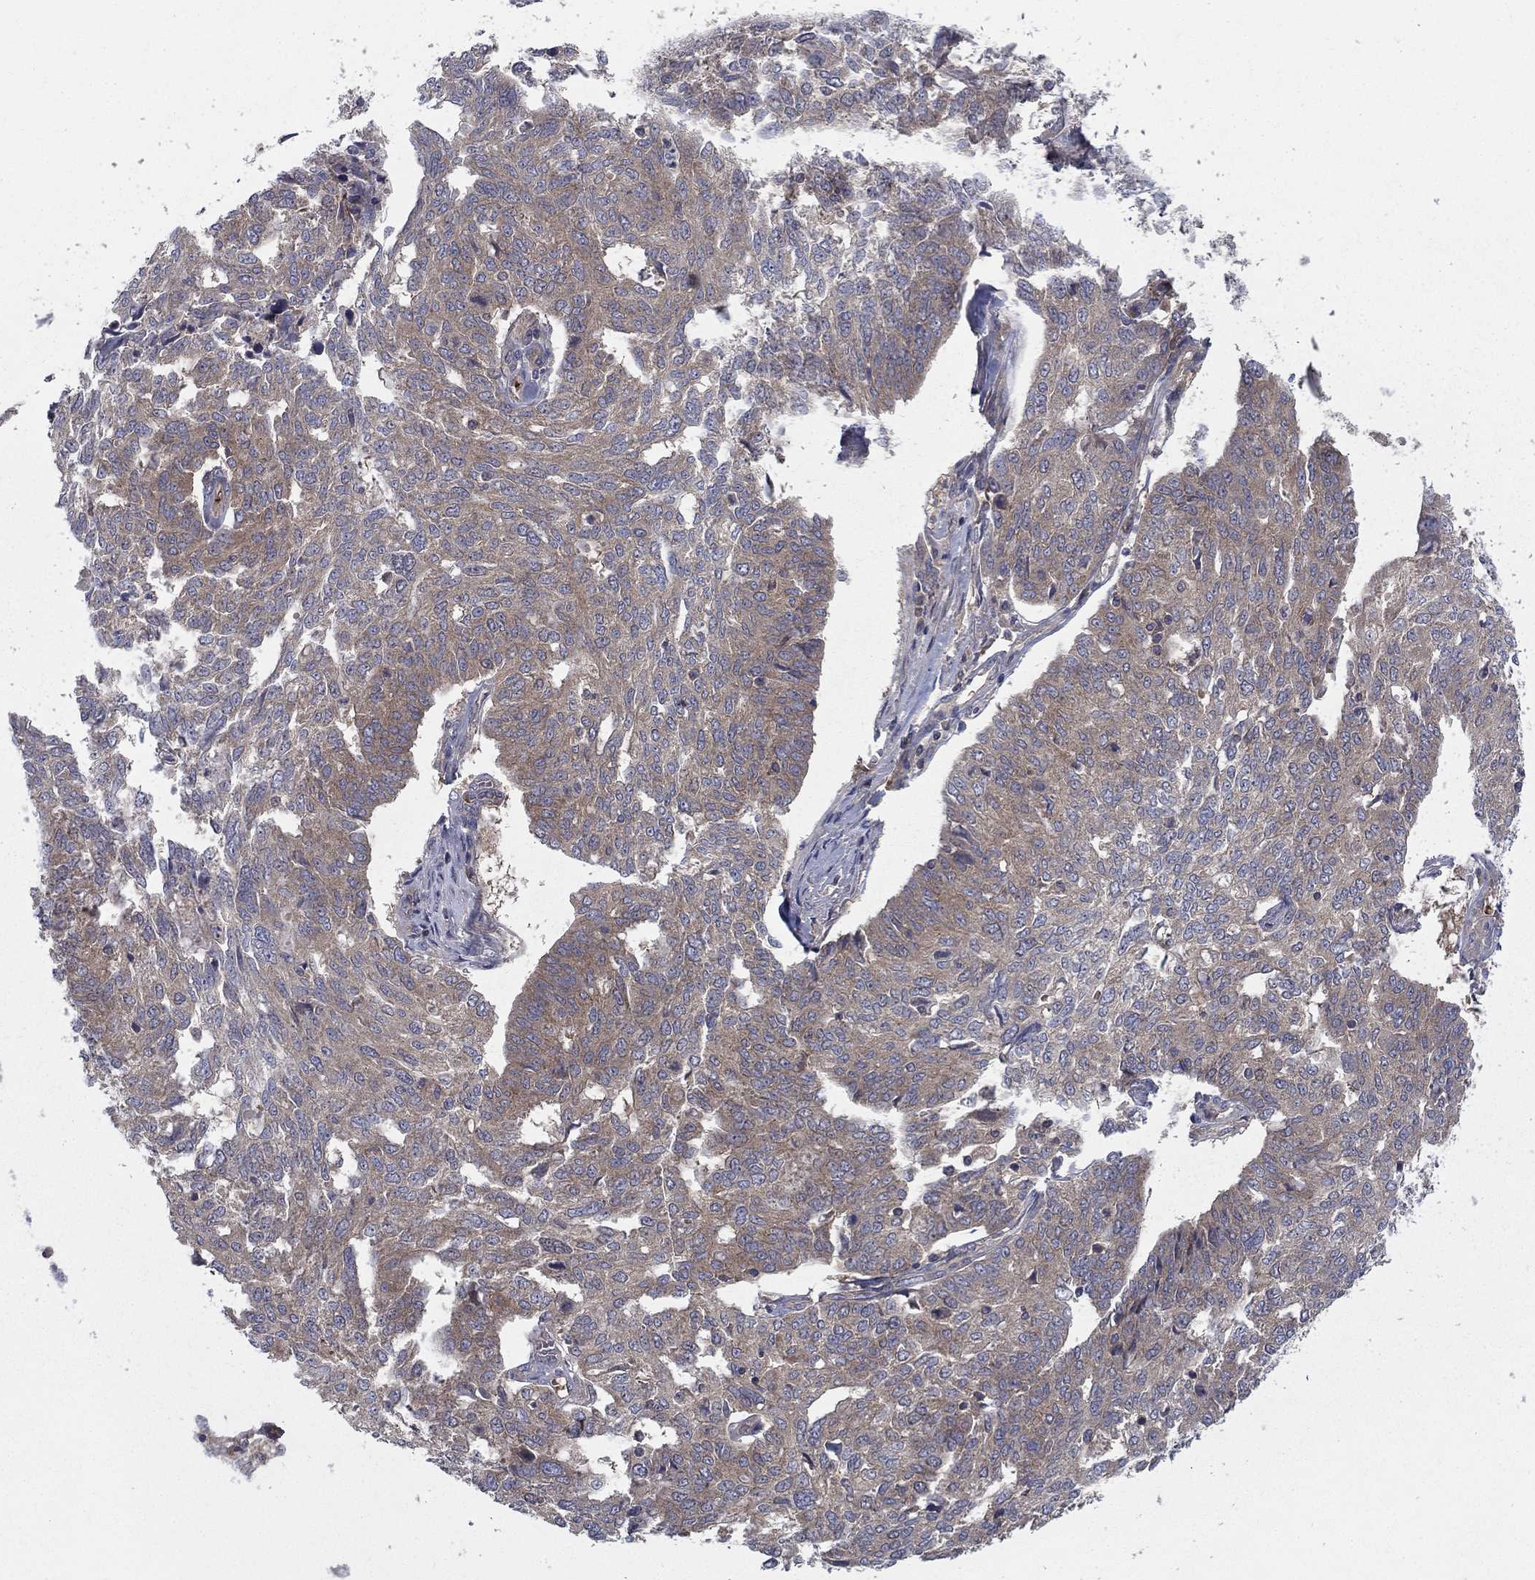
{"staining": {"intensity": "weak", "quantity": "25%-75%", "location": "cytoplasmic/membranous"}, "tissue": "ovarian cancer", "cell_type": "Tumor cells", "image_type": "cancer", "snomed": [{"axis": "morphology", "description": "Cystadenocarcinoma, serous, NOS"}, {"axis": "topography", "description": "Ovary"}], "caption": "Brown immunohistochemical staining in human serous cystadenocarcinoma (ovarian) demonstrates weak cytoplasmic/membranous positivity in approximately 25%-75% of tumor cells.", "gene": "RNF123", "patient": {"sex": "female", "age": 67}}